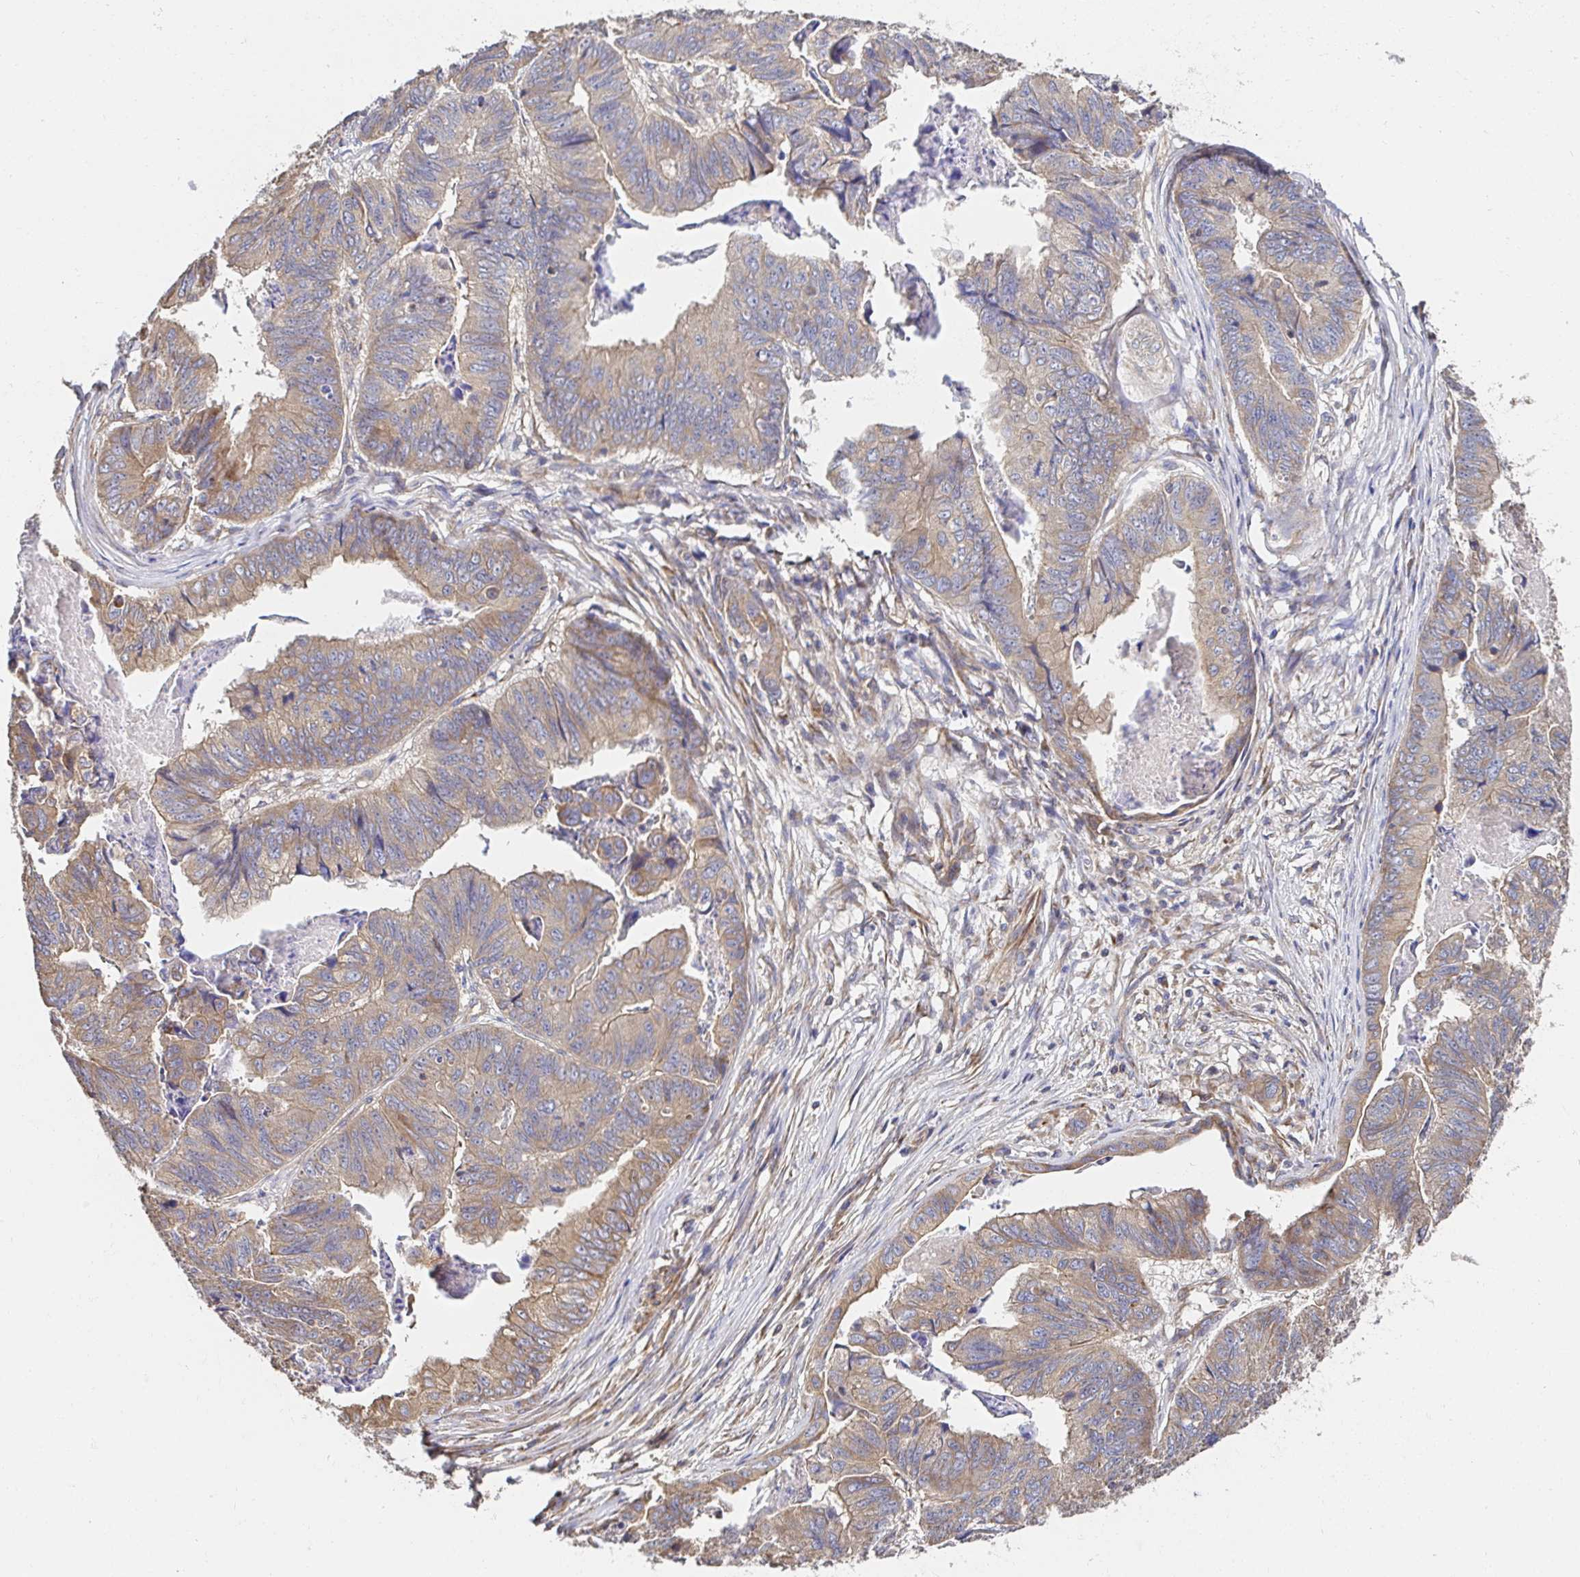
{"staining": {"intensity": "weak", "quantity": ">75%", "location": "cytoplasmic/membranous"}, "tissue": "stomach cancer", "cell_type": "Tumor cells", "image_type": "cancer", "snomed": [{"axis": "morphology", "description": "Adenocarcinoma, NOS"}, {"axis": "topography", "description": "Stomach, lower"}], "caption": "DAB (3,3'-diaminobenzidine) immunohistochemical staining of human stomach cancer (adenocarcinoma) exhibits weak cytoplasmic/membranous protein expression in approximately >75% of tumor cells. (DAB = brown stain, brightfield microscopy at high magnification).", "gene": "APBB1", "patient": {"sex": "male", "age": 77}}